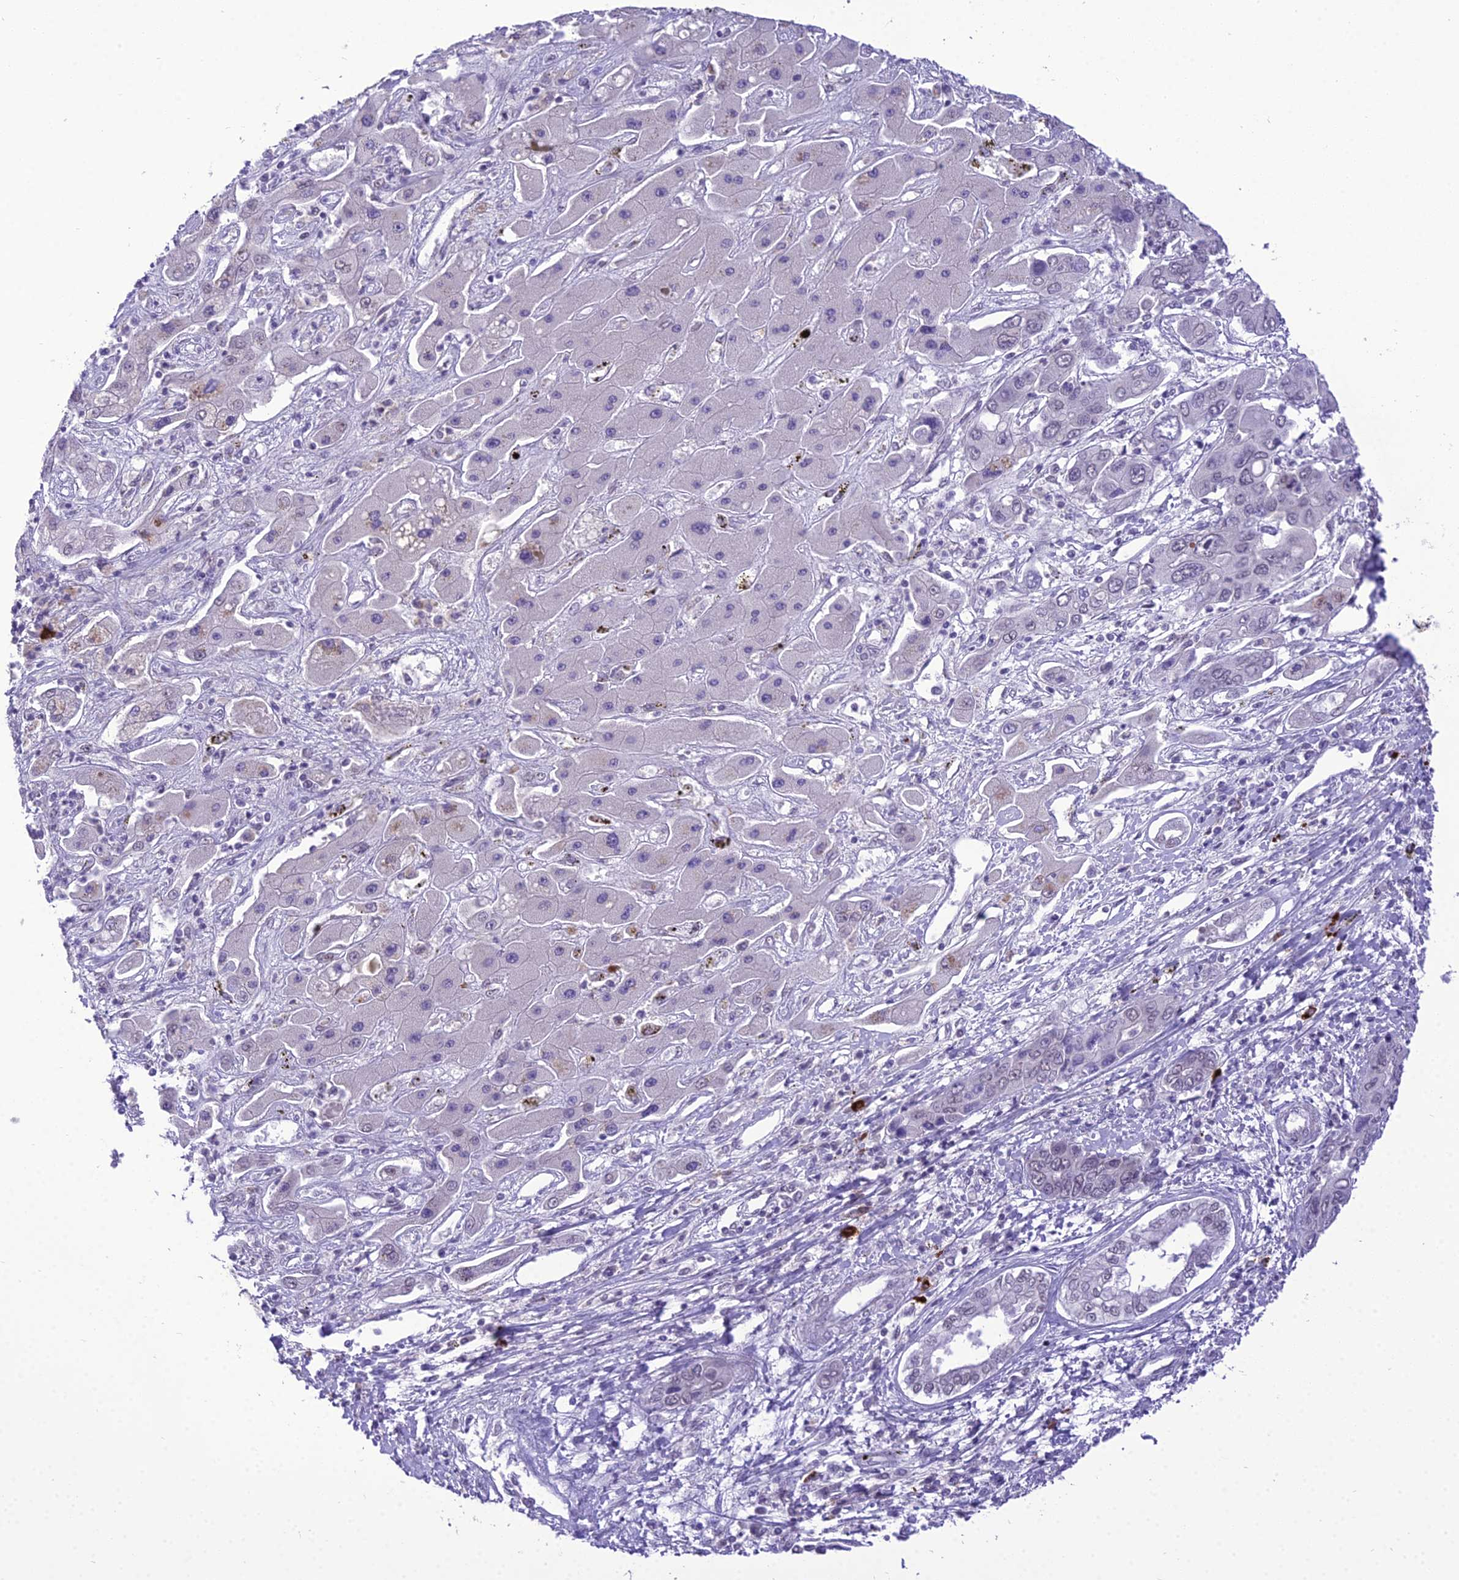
{"staining": {"intensity": "negative", "quantity": "none", "location": "none"}, "tissue": "liver cancer", "cell_type": "Tumor cells", "image_type": "cancer", "snomed": [{"axis": "morphology", "description": "Cholangiocarcinoma"}, {"axis": "topography", "description": "Liver"}], "caption": "Tumor cells are negative for brown protein staining in cholangiocarcinoma (liver). (DAB (3,3'-diaminobenzidine) immunohistochemistry (IHC) visualized using brightfield microscopy, high magnification).", "gene": "SH3RF3", "patient": {"sex": "male", "age": 67}}